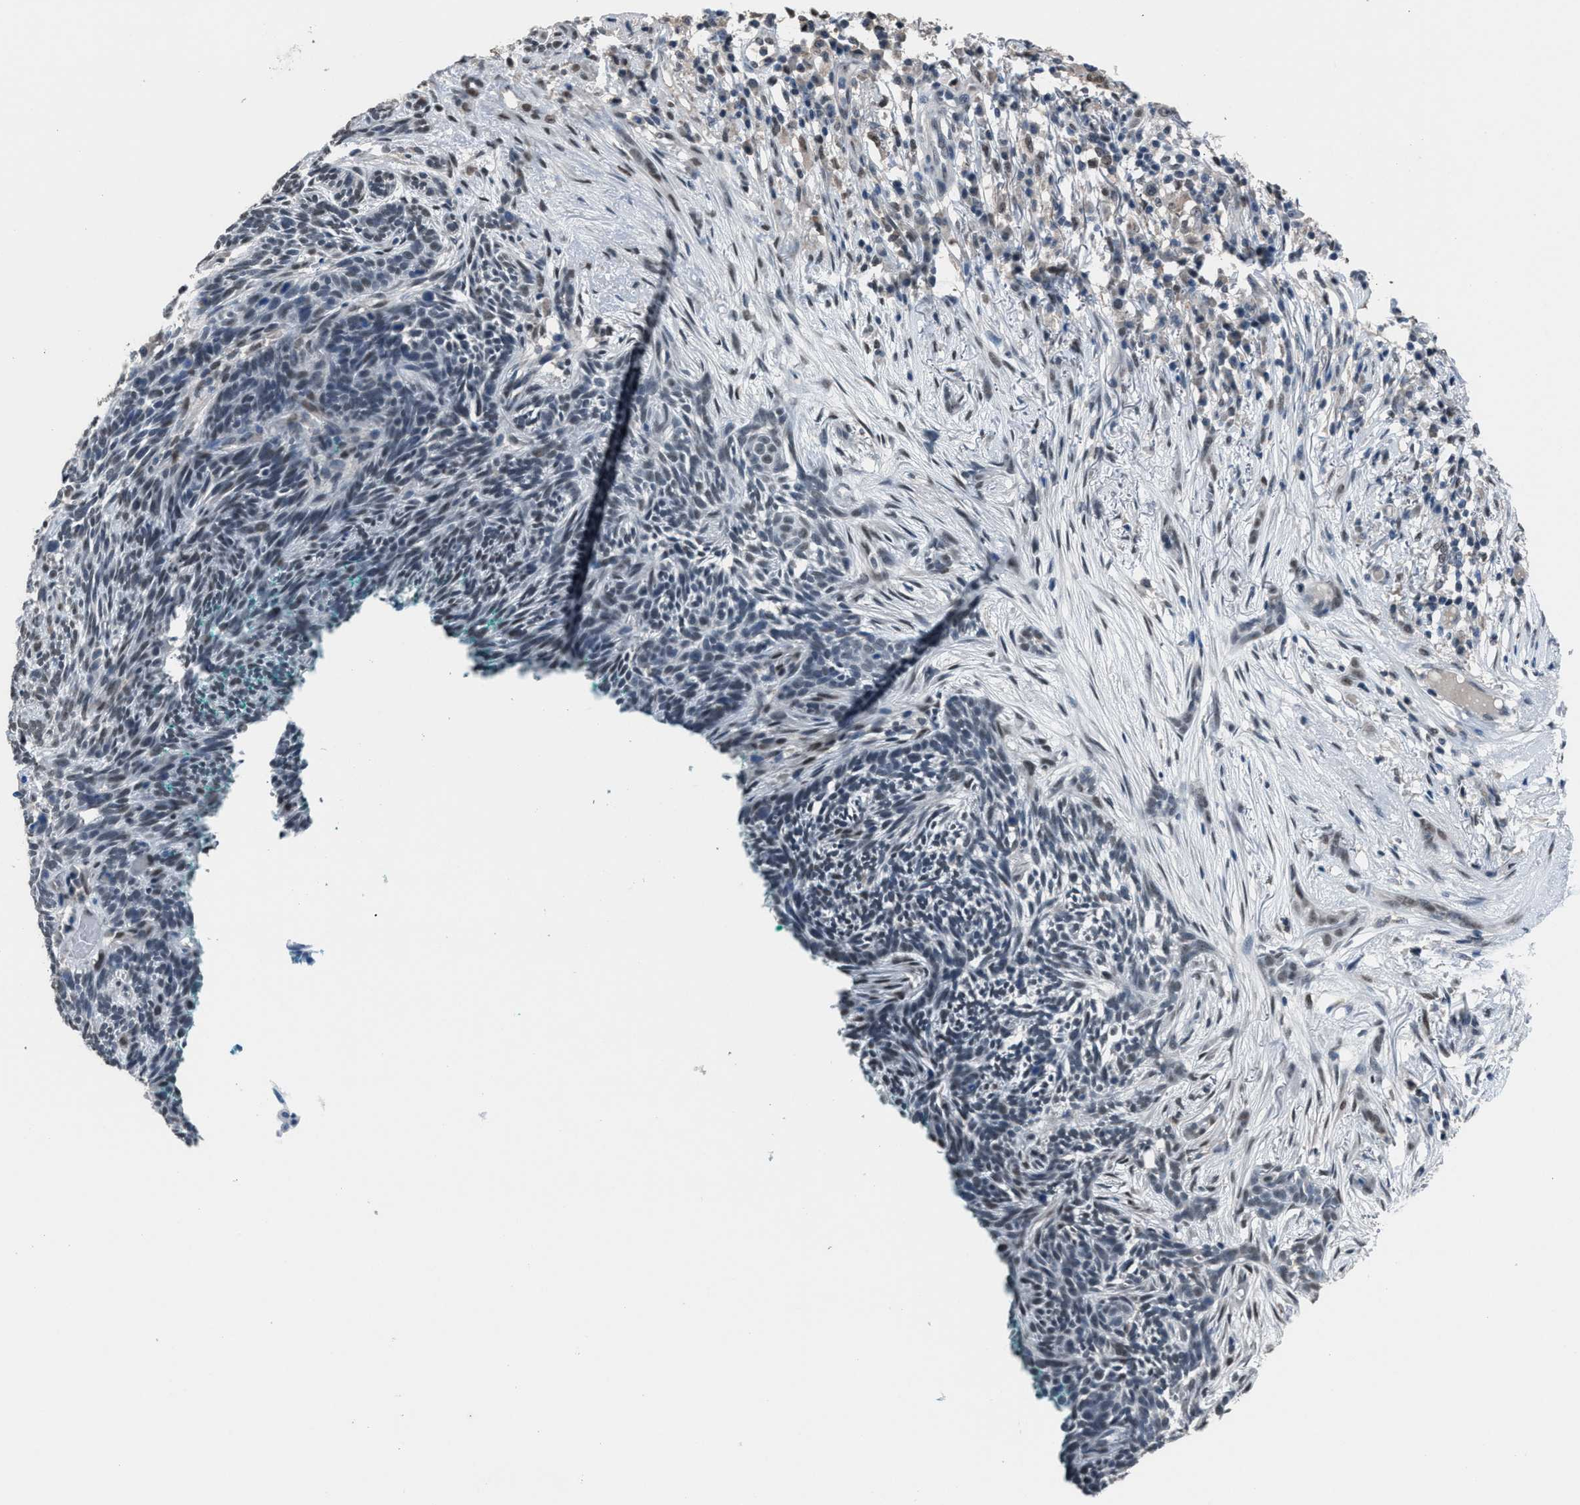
{"staining": {"intensity": "weak", "quantity": "25%-75%", "location": "nuclear"}, "tissue": "skin cancer", "cell_type": "Tumor cells", "image_type": "cancer", "snomed": [{"axis": "morphology", "description": "Basal cell carcinoma"}, {"axis": "morphology", "description": "Adnexal tumor, benign"}, {"axis": "topography", "description": "Skin"}], "caption": "Immunohistochemistry (IHC) of skin cancer (basal cell carcinoma) exhibits low levels of weak nuclear expression in about 25%-75% of tumor cells.", "gene": "ZNF276", "patient": {"sex": "female", "age": 42}}